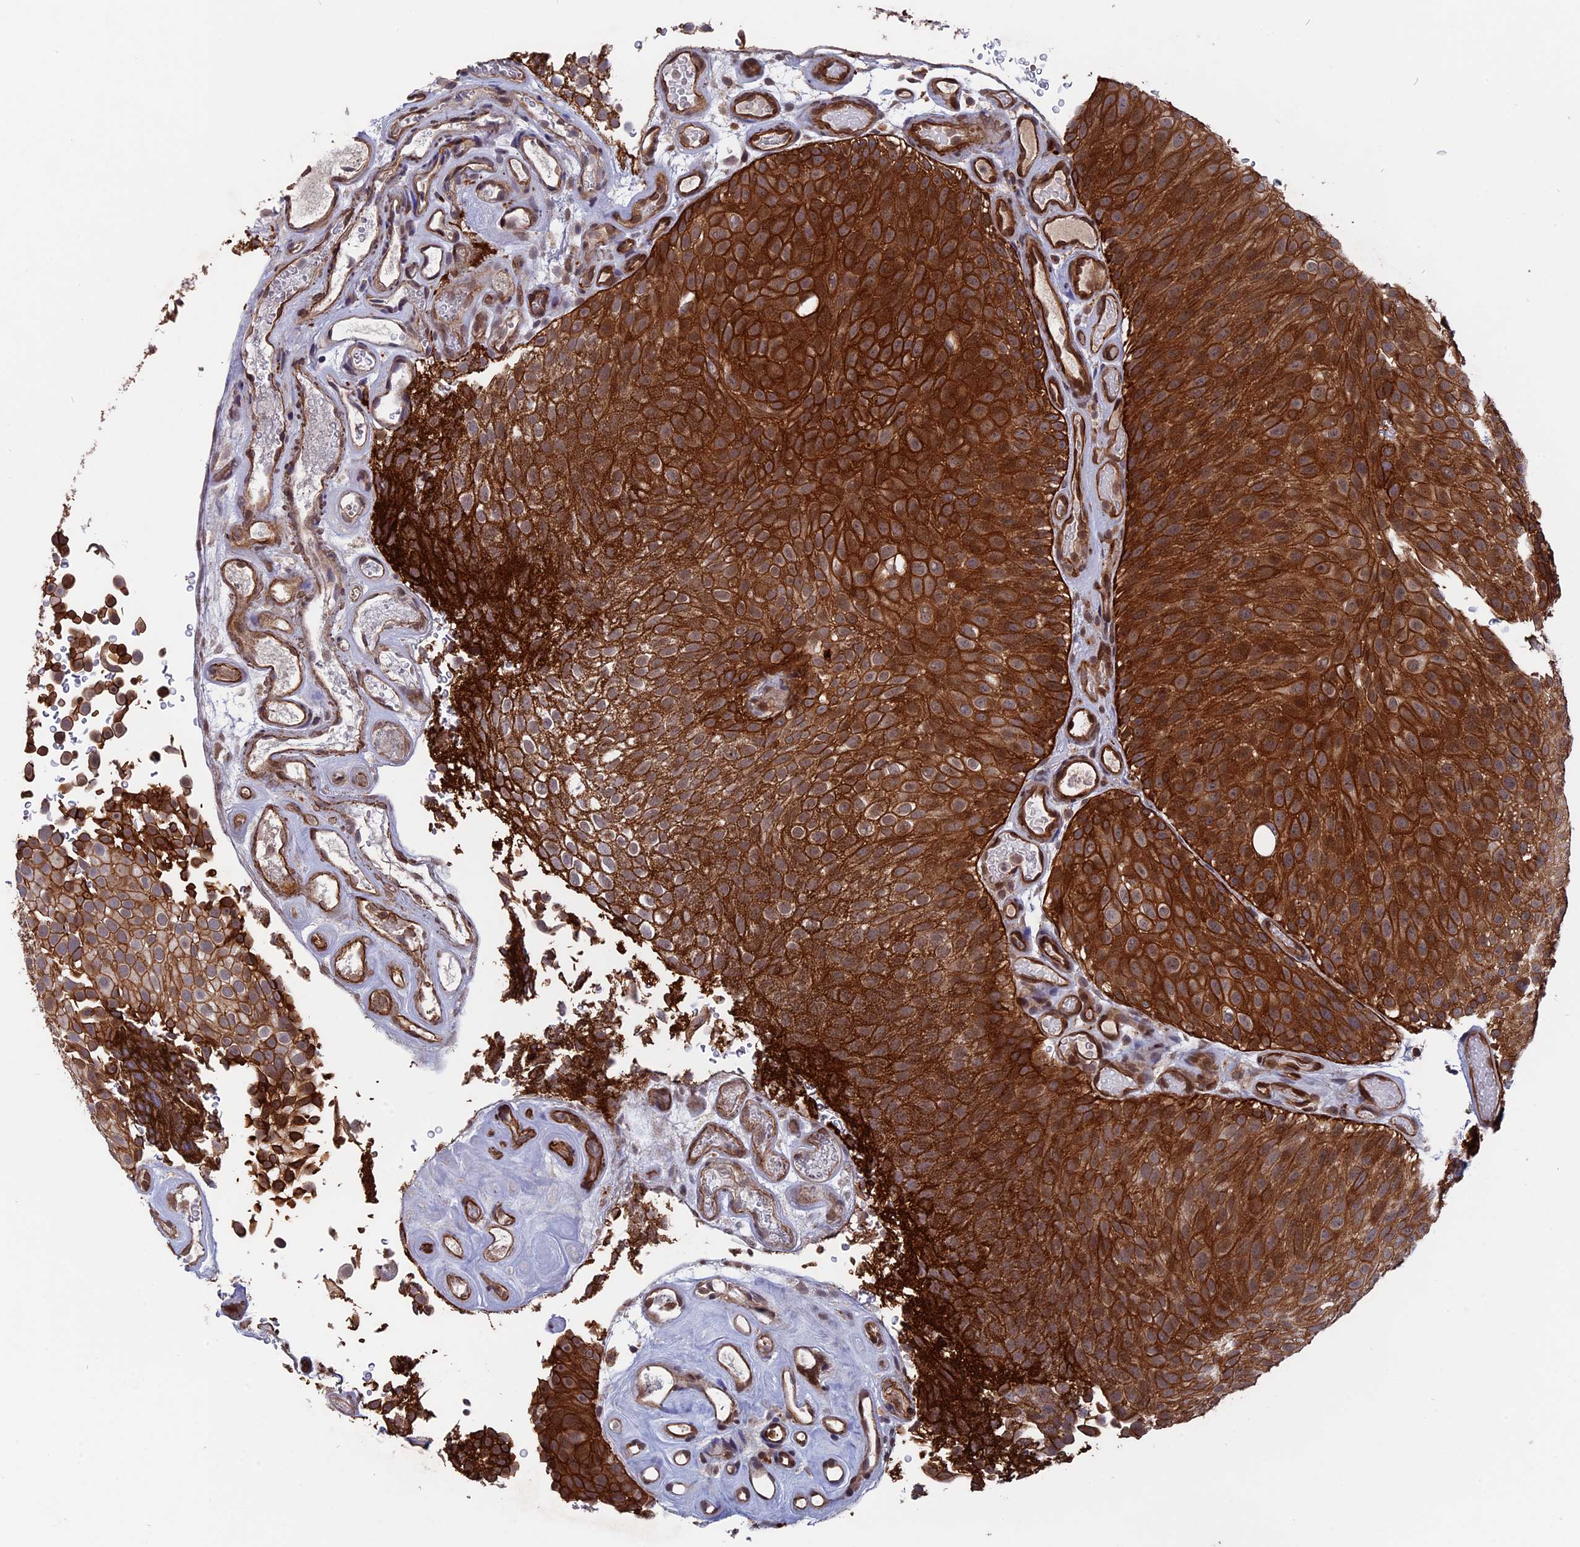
{"staining": {"intensity": "strong", "quantity": ">75%", "location": "cytoplasmic/membranous"}, "tissue": "urothelial cancer", "cell_type": "Tumor cells", "image_type": "cancer", "snomed": [{"axis": "morphology", "description": "Urothelial carcinoma, Low grade"}, {"axis": "topography", "description": "Urinary bladder"}], "caption": "The micrograph demonstrates staining of urothelial cancer, revealing strong cytoplasmic/membranous protein expression (brown color) within tumor cells.", "gene": "NOSIP", "patient": {"sex": "male", "age": 78}}